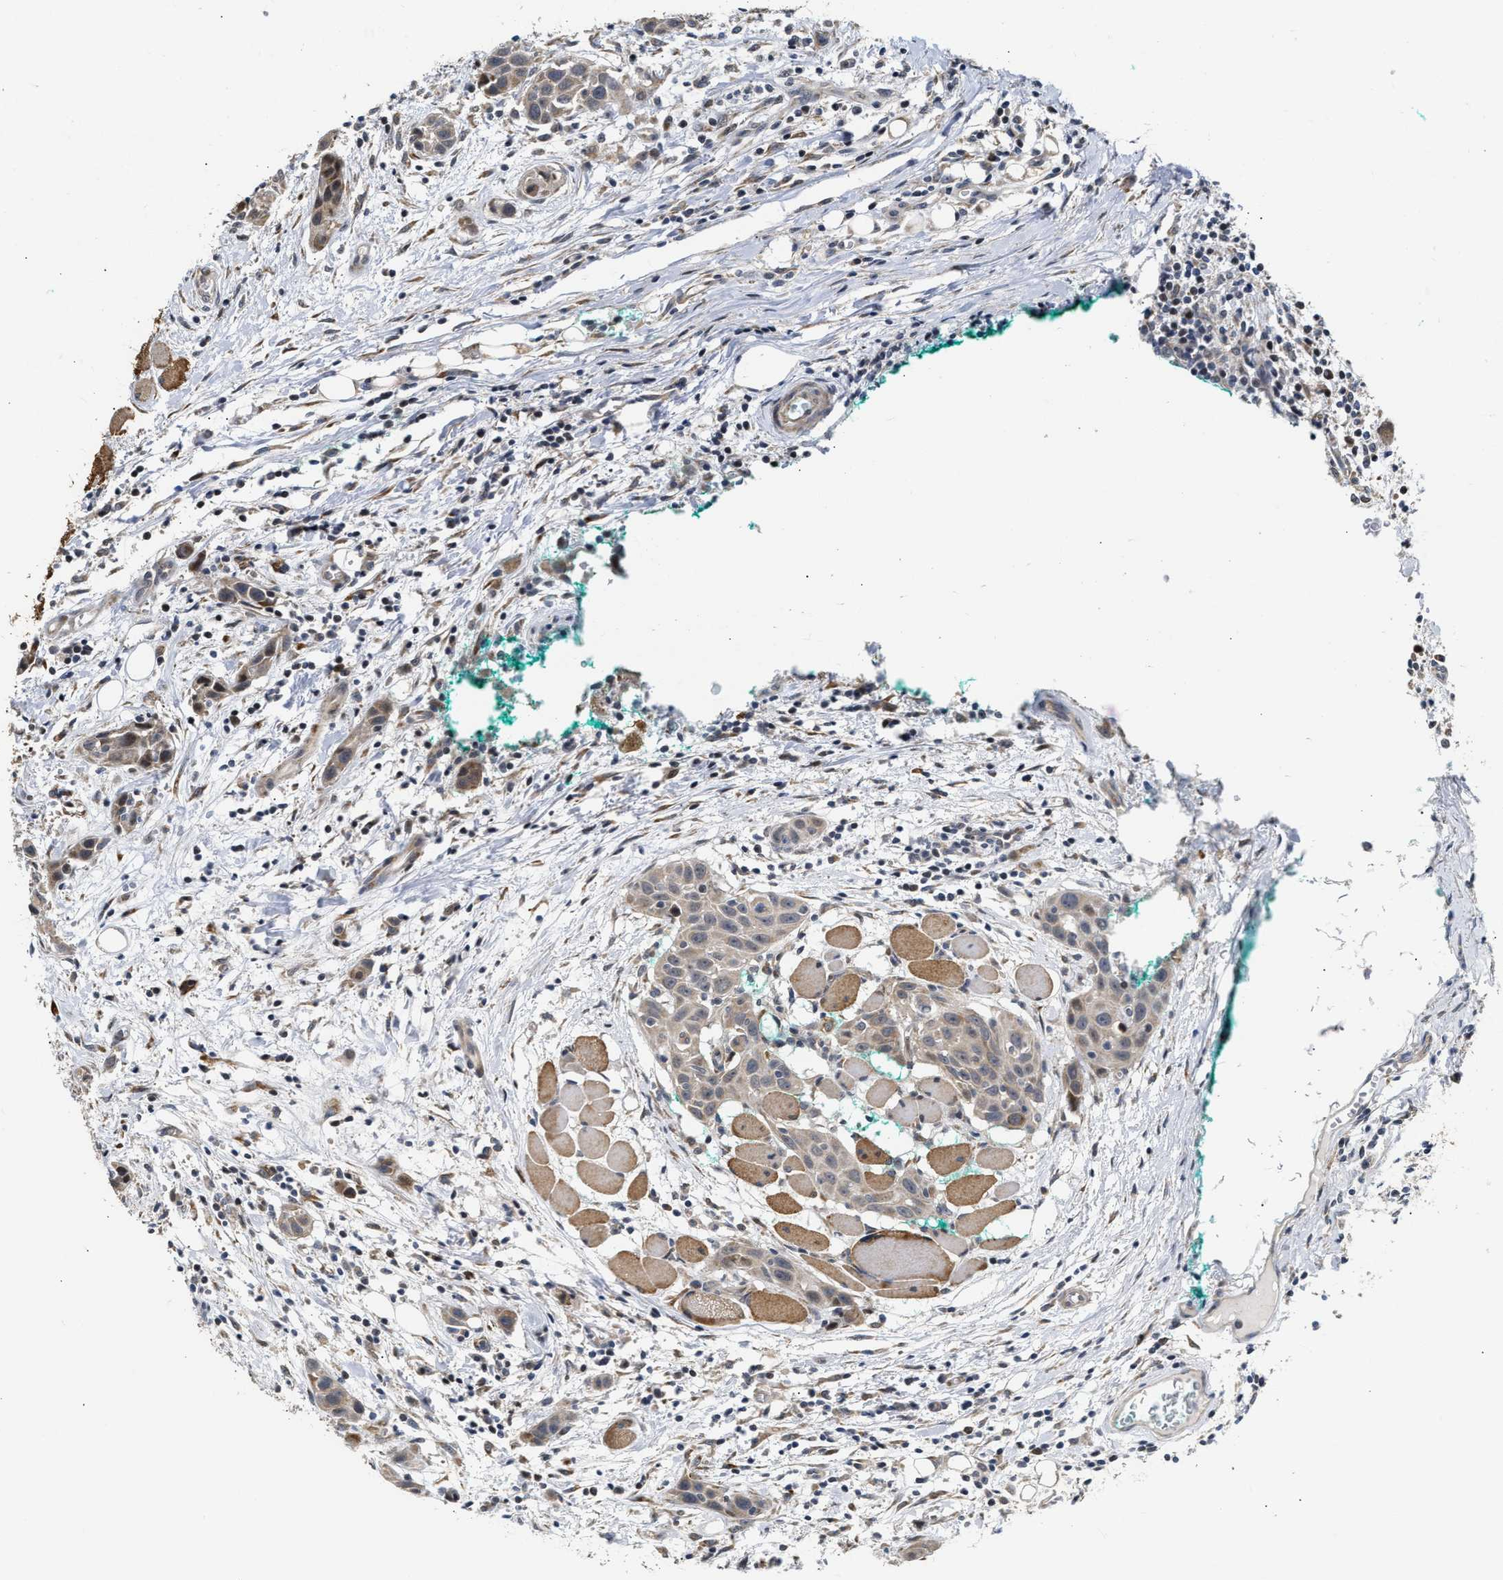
{"staining": {"intensity": "weak", "quantity": "25%-75%", "location": "cytoplasmic/membranous"}, "tissue": "head and neck cancer", "cell_type": "Tumor cells", "image_type": "cancer", "snomed": [{"axis": "morphology", "description": "Squamous cell carcinoma, NOS"}, {"axis": "topography", "description": "Oral tissue"}, {"axis": "topography", "description": "Head-Neck"}], "caption": "Human head and neck squamous cell carcinoma stained for a protein (brown) demonstrates weak cytoplasmic/membranous positive positivity in about 25%-75% of tumor cells.", "gene": "DEPTOR", "patient": {"sex": "female", "age": 50}}